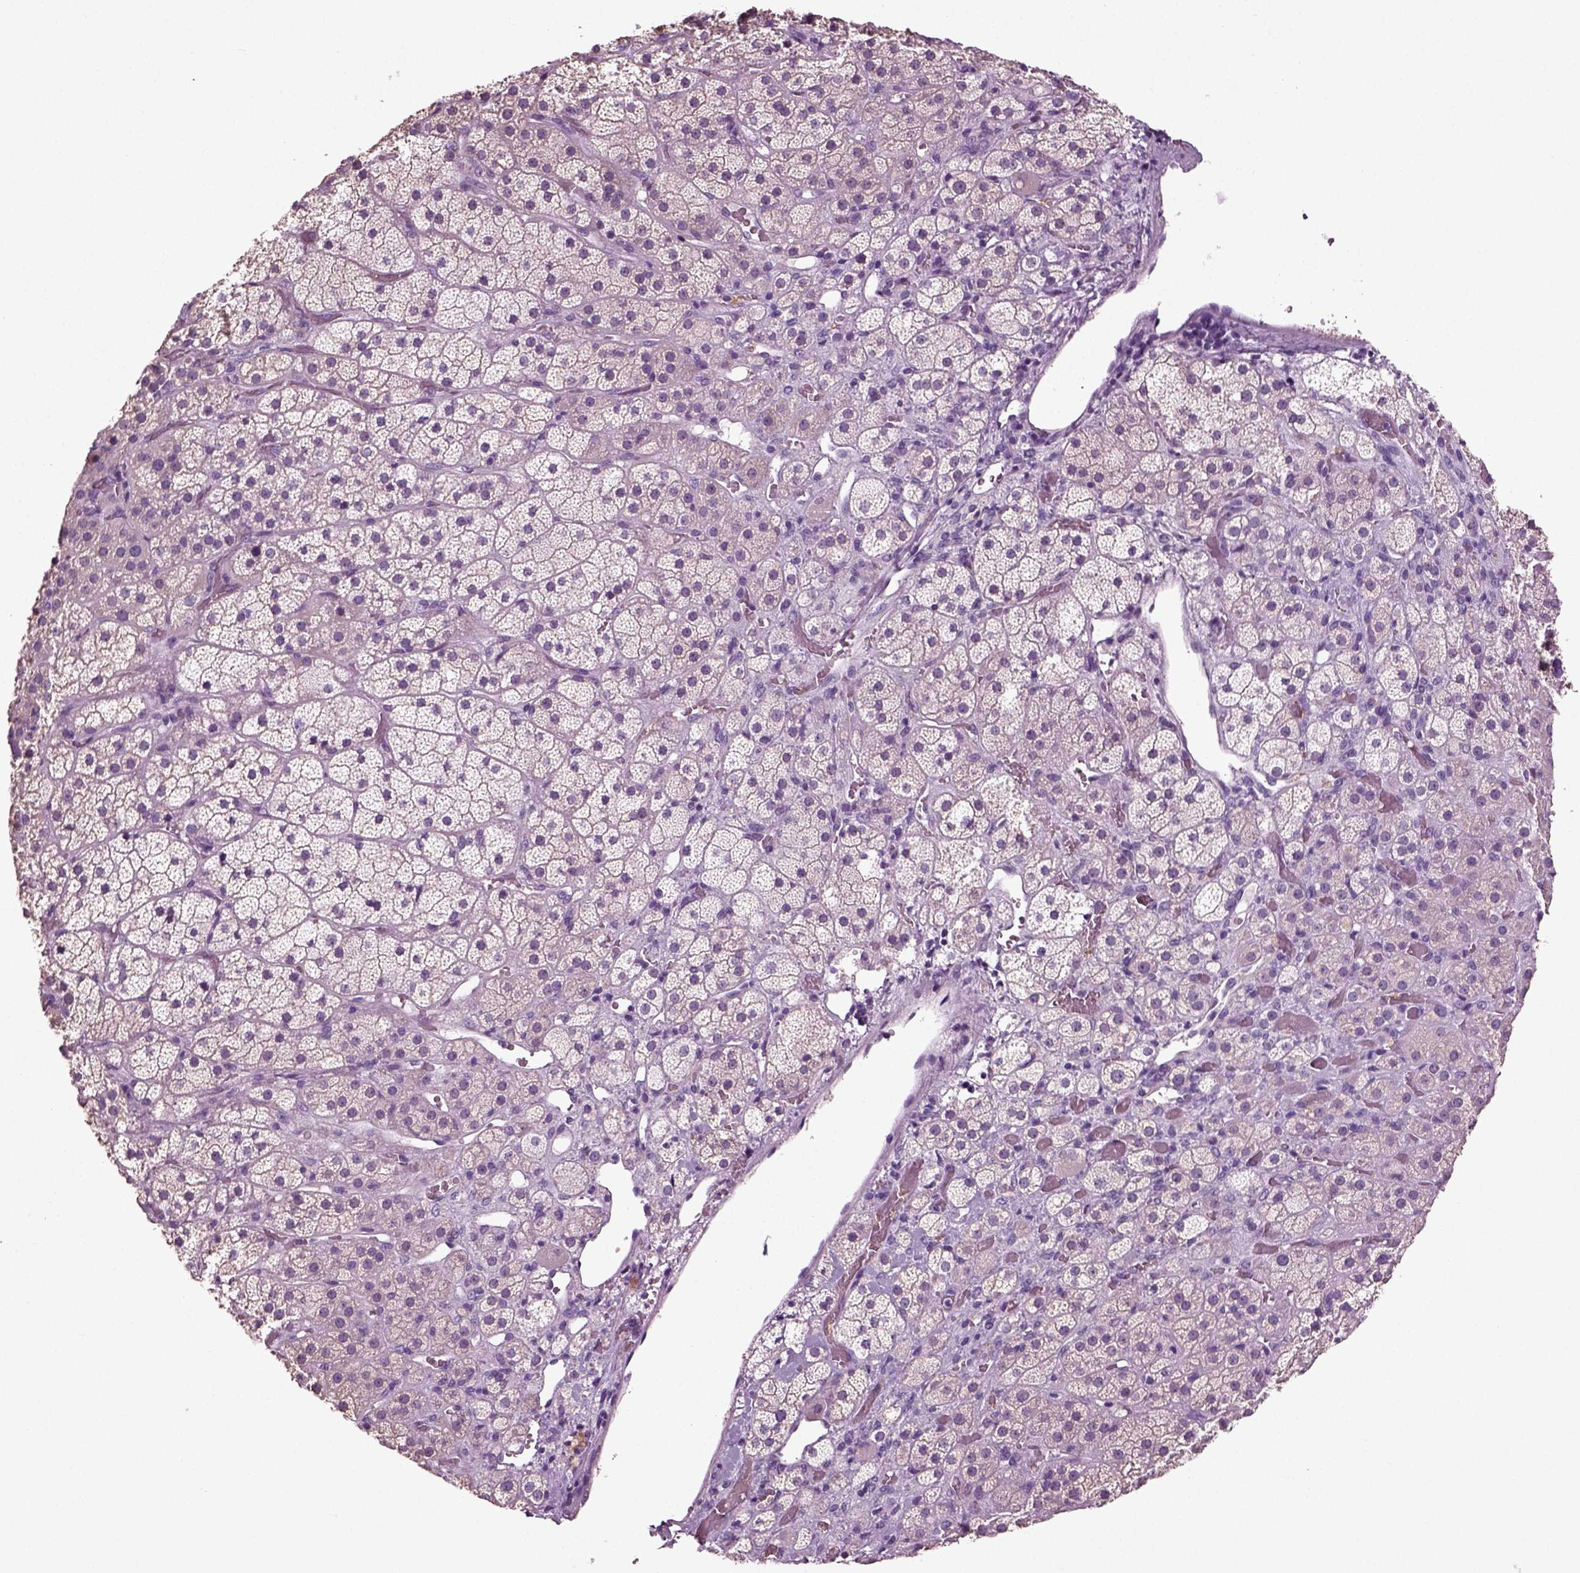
{"staining": {"intensity": "negative", "quantity": "none", "location": "none"}, "tissue": "adrenal gland", "cell_type": "Glandular cells", "image_type": "normal", "snomed": [{"axis": "morphology", "description": "Normal tissue, NOS"}, {"axis": "topography", "description": "Adrenal gland"}], "caption": "This photomicrograph is of normal adrenal gland stained with immunohistochemistry (IHC) to label a protein in brown with the nuclei are counter-stained blue. There is no expression in glandular cells.", "gene": "DEFB118", "patient": {"sex": "male", "age": 57}}